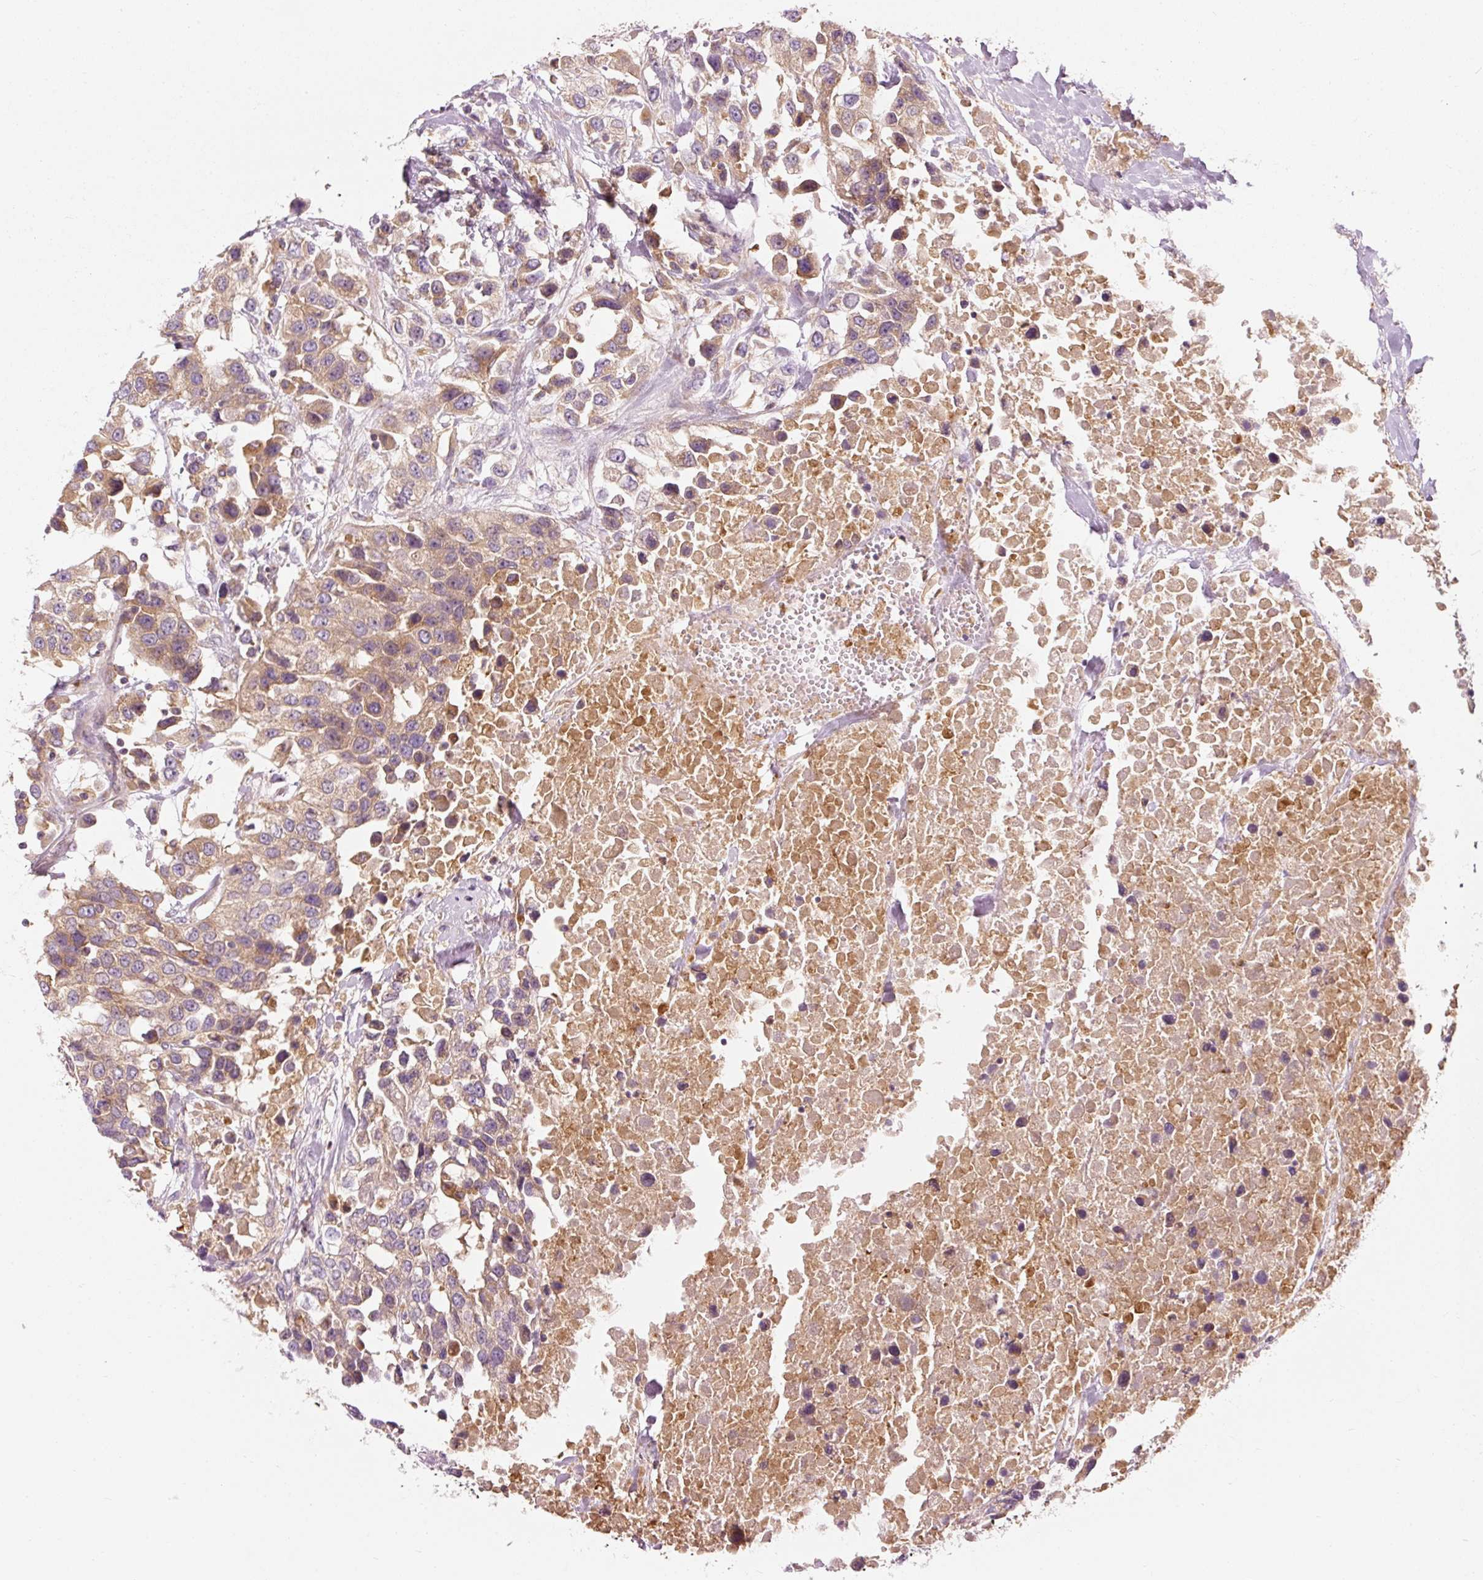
{"staining": {"intensity": "moderate", "quantity": "25%-75%", "location": "cytoplasmic/membranous"}, "tissue": "urothelial cancer", "cell_type": "Tumor cells", "image_type": "cancer", "snomed": [{"axis": "morphology", "description": "Urothelial carcinoma, High grade"}, {"axis": "topography", "description": "Urinary bladder"}], "caption": "High-power microscopy captured an IHC micrograph of urothelial cancer, revealing moderate cytoplasmic/membranous positivity in approximately 25%-75% of tumor cells. The staining is performed using DAB brown chromogen to label protein expression. The nuclei are counter-stained blue using hematoxylin.", "gene": "NAPA", "patient": {"sex": "female", "age": 80}}